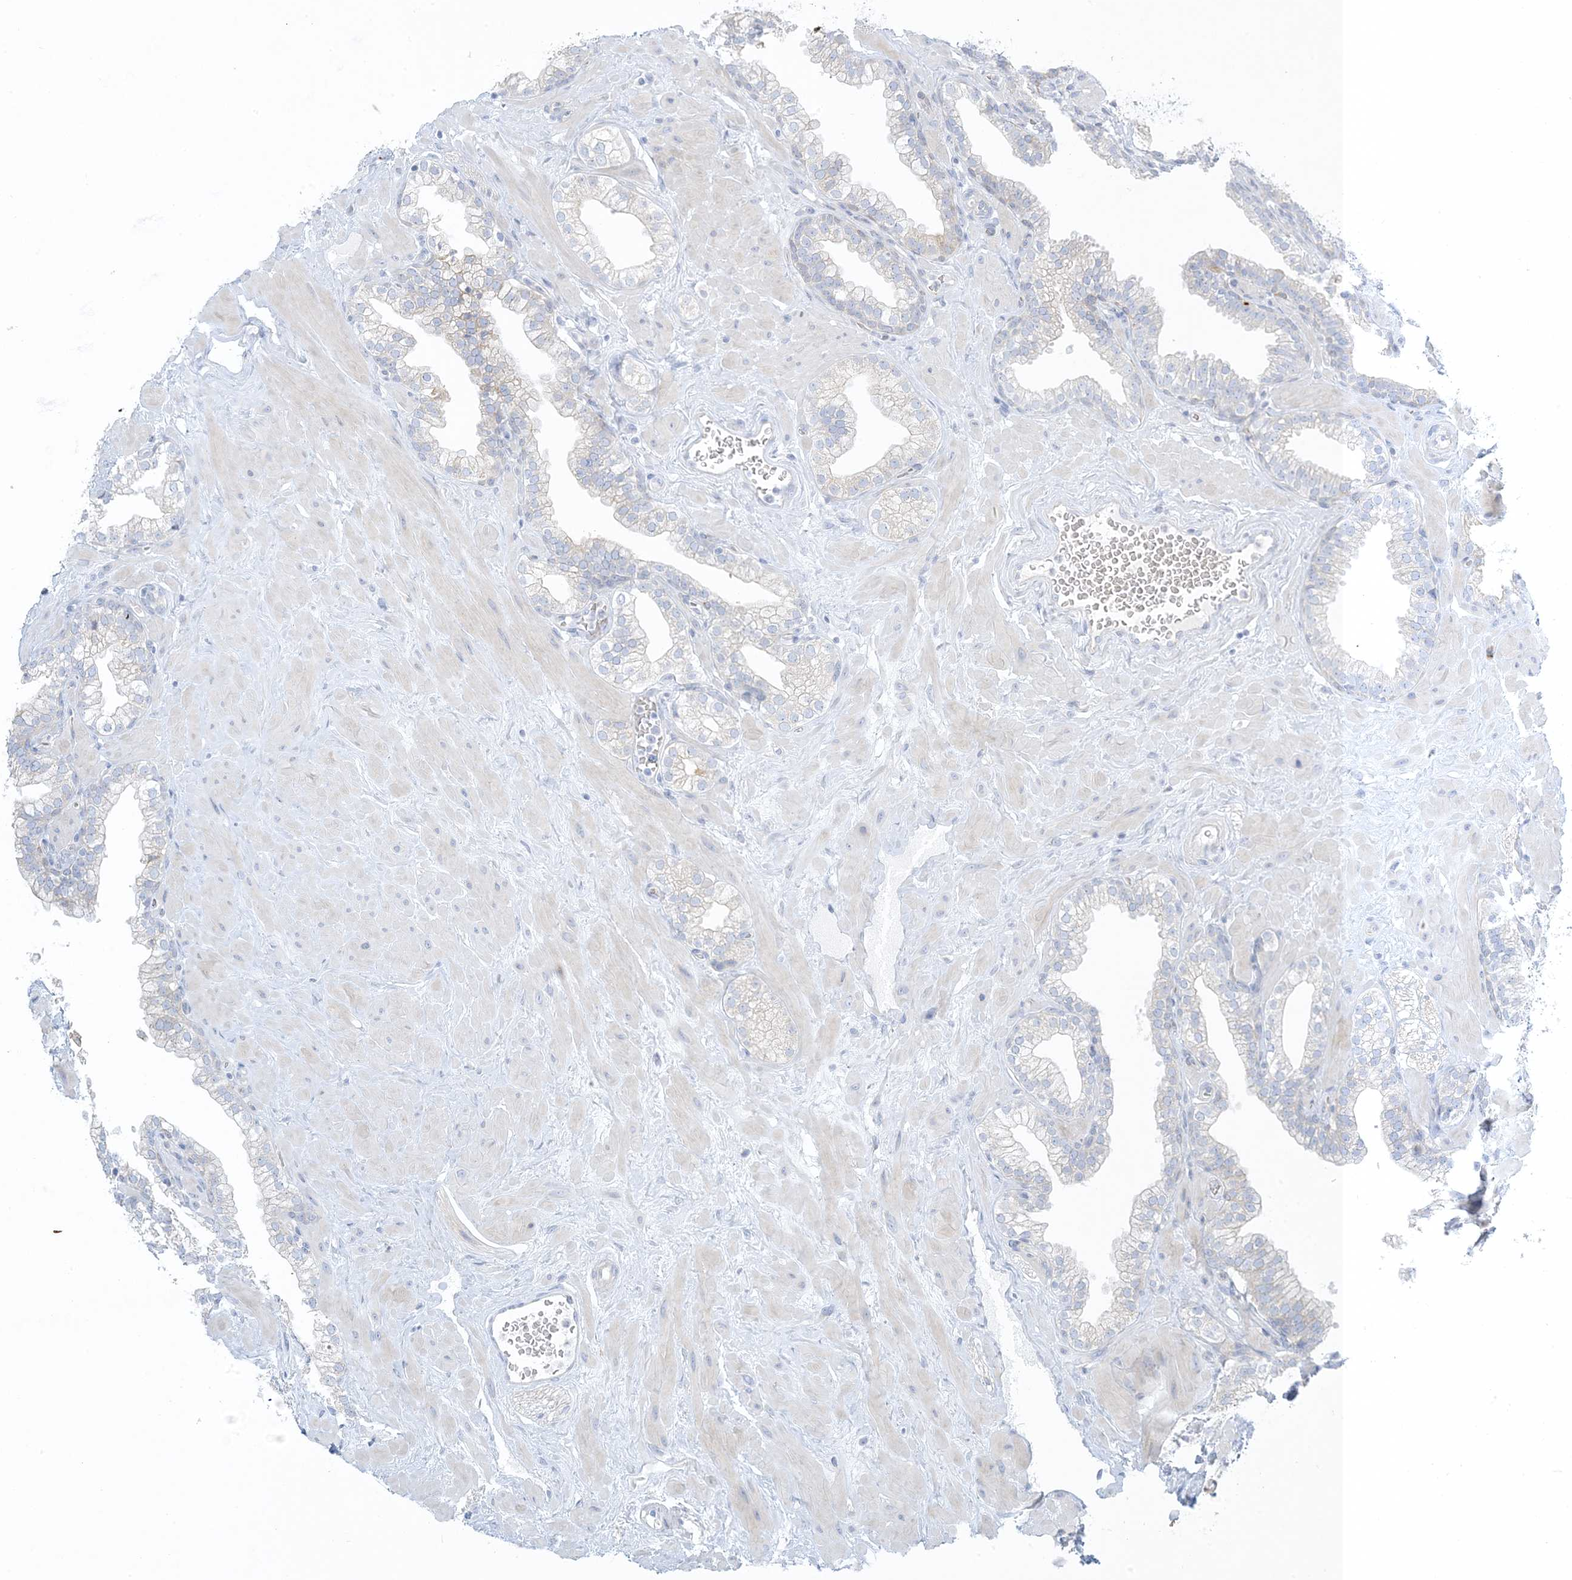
{"staining": {"intensity": "moderate", "quantity": "<25%", "location": "cytoplasmic/membranous"}, "tissue": "prostate", "cell_type": "Glandular cells", "image_type": "normal", "snomed": [{"axis": "morphology", "description": "Normal tissue, NOS"}, {"axis": "morphology", "description": "Urothelial carcinoma, Low grade"}, {"axis": "topography", "description": "Urinary bladder"}, {"axis": "topography", "description": "Prostate"}], "caption": "IHC histopathology image of unremarkable prostate stained for a protein (brown), which reveals low levels of moderate cytoplasmic/membranous staining in about <25% of glandular cells.", "gene": "XIRP2", "patient": {"sex": "male", "age": 60}}